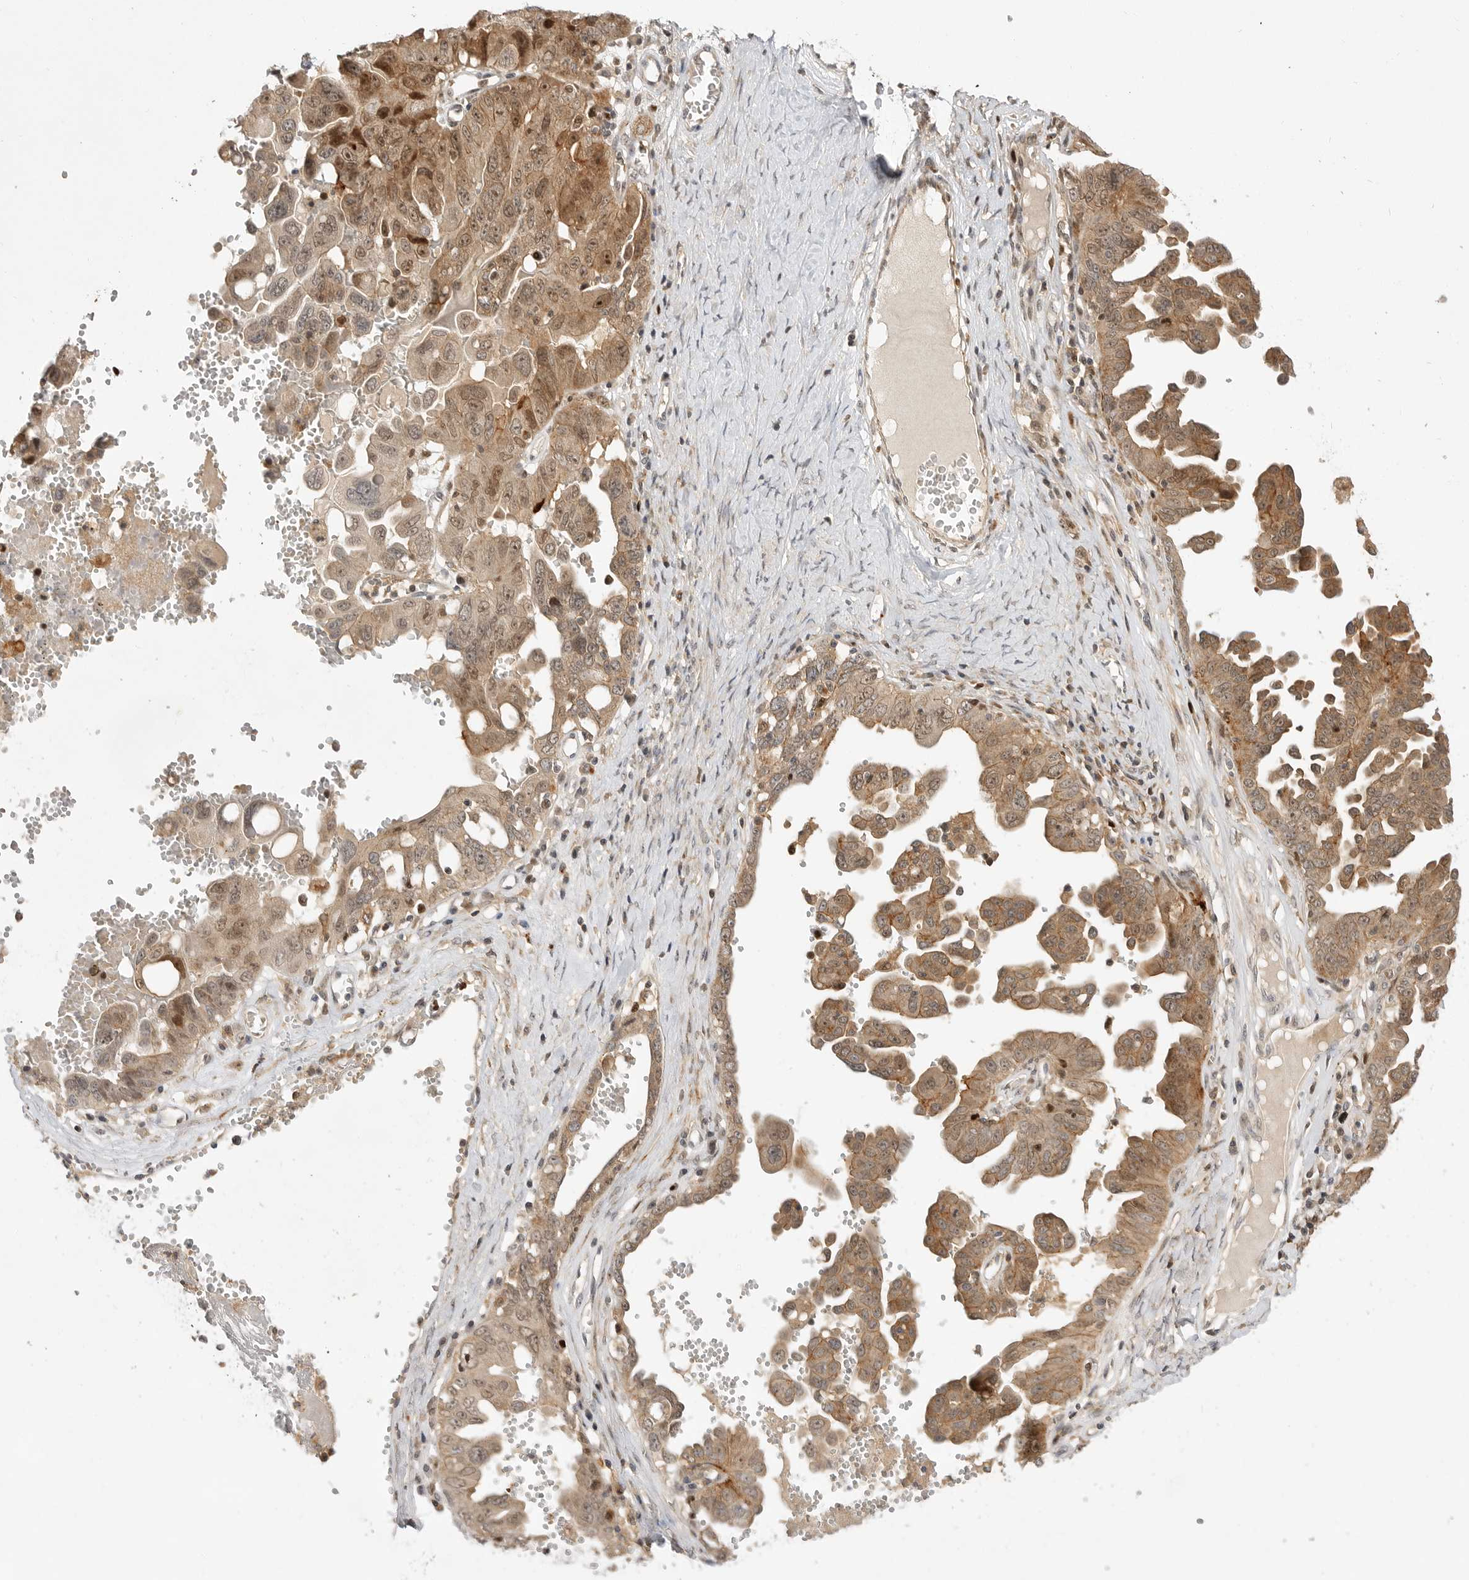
{"staining": {"intensity": "moderate", "quantity": ">75%", "location": "cytoplasmic/membranous,nuclear"}, "tissue": "ovarian cancer", "cell_type": "Tumor cells", "image_type": "cancer", "snomed": [{"axis": "morphology", "description": "Carcinoma, endometroid"}, {"axis": "topography", "description": "Ovary"}], "caption": "Protein analysis of ovarian cancer tissue demonstrates moderate cytoplasmic/membranous and nuclear staining in about >75% of tumor cells.", "gene": "CSNK1G3", "patient": {"sex": "female", "age": 62}}